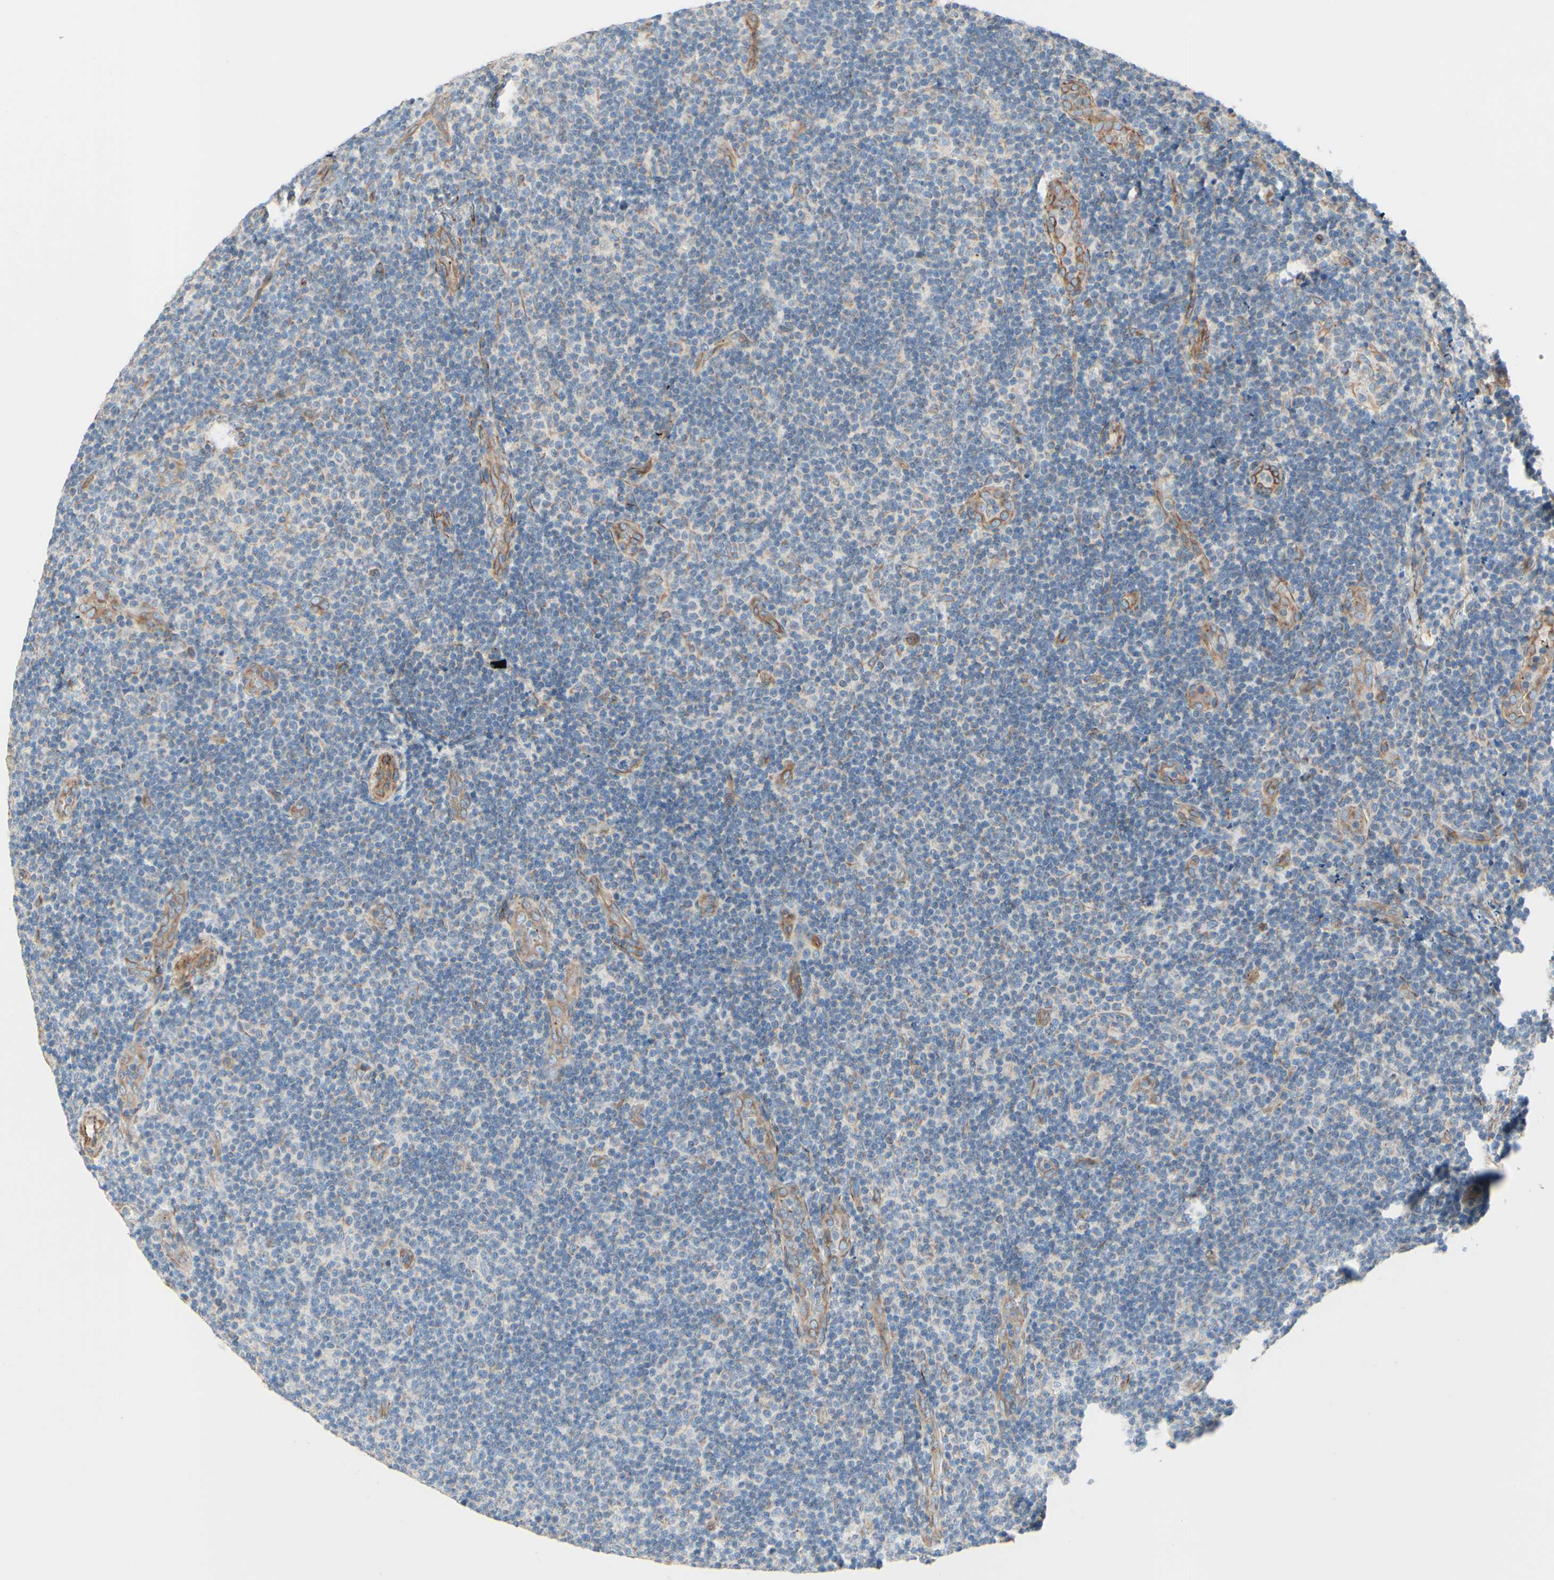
{"staining": {"intensity": "negative", "quantity": "none", "location": "none"}, "tissue": "lymphoma", "cell_type": "Tumor cells", "image_type": "cancer", "snomed": [{"axis": "morphology", "description": "Malignant lymphoma, non-Hodgkin's type, Low grade"}, {"axis": "topography", "description": "Lymph node"}], "caption": "Immunohistochemistry of lymphoma displays no positivity in tumor cells.", "gene": "ENDOD1", "patient": {"sex": "male", "age": 83}}